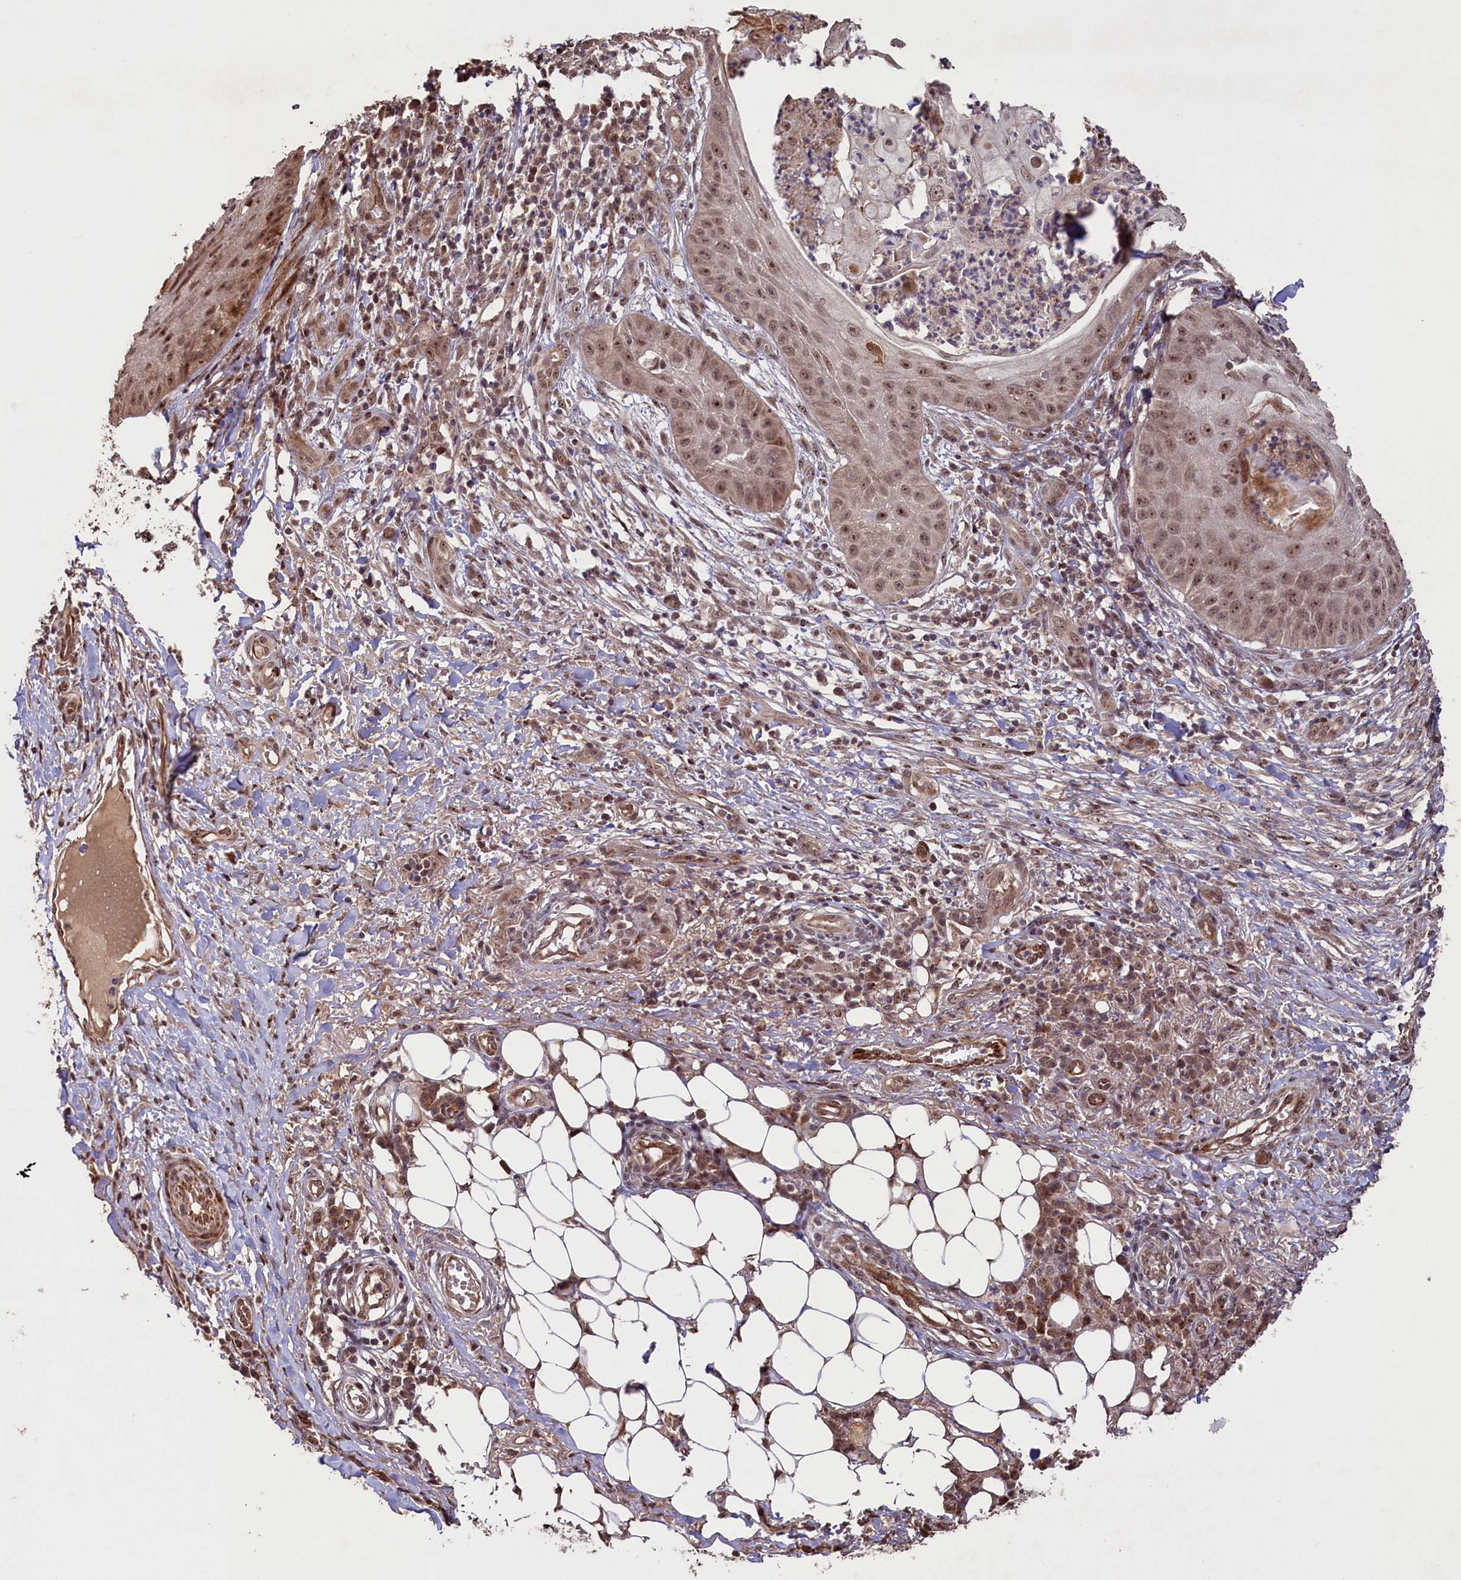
{"staining": {"intensity": "moderate", "quantity": ">75%", "location": "nuclear"}, "tissue": "skin cancer", "cell_type": "Tumor cells", "image_type": "cancer", "snomed": [{"axis": "morphology", "description": "Squamous cell carcinoma, NOS"}, {"axis": "topography", "description": "Skin"}], "caption": "DAB immunohistochemical staining of skin squamous cell carcinoma exhibits moderate nuclear protein staining in approximately >75% of tumor cells.", "gene": "SHPRH", "patient": {"sex": "male", "age": 70}}